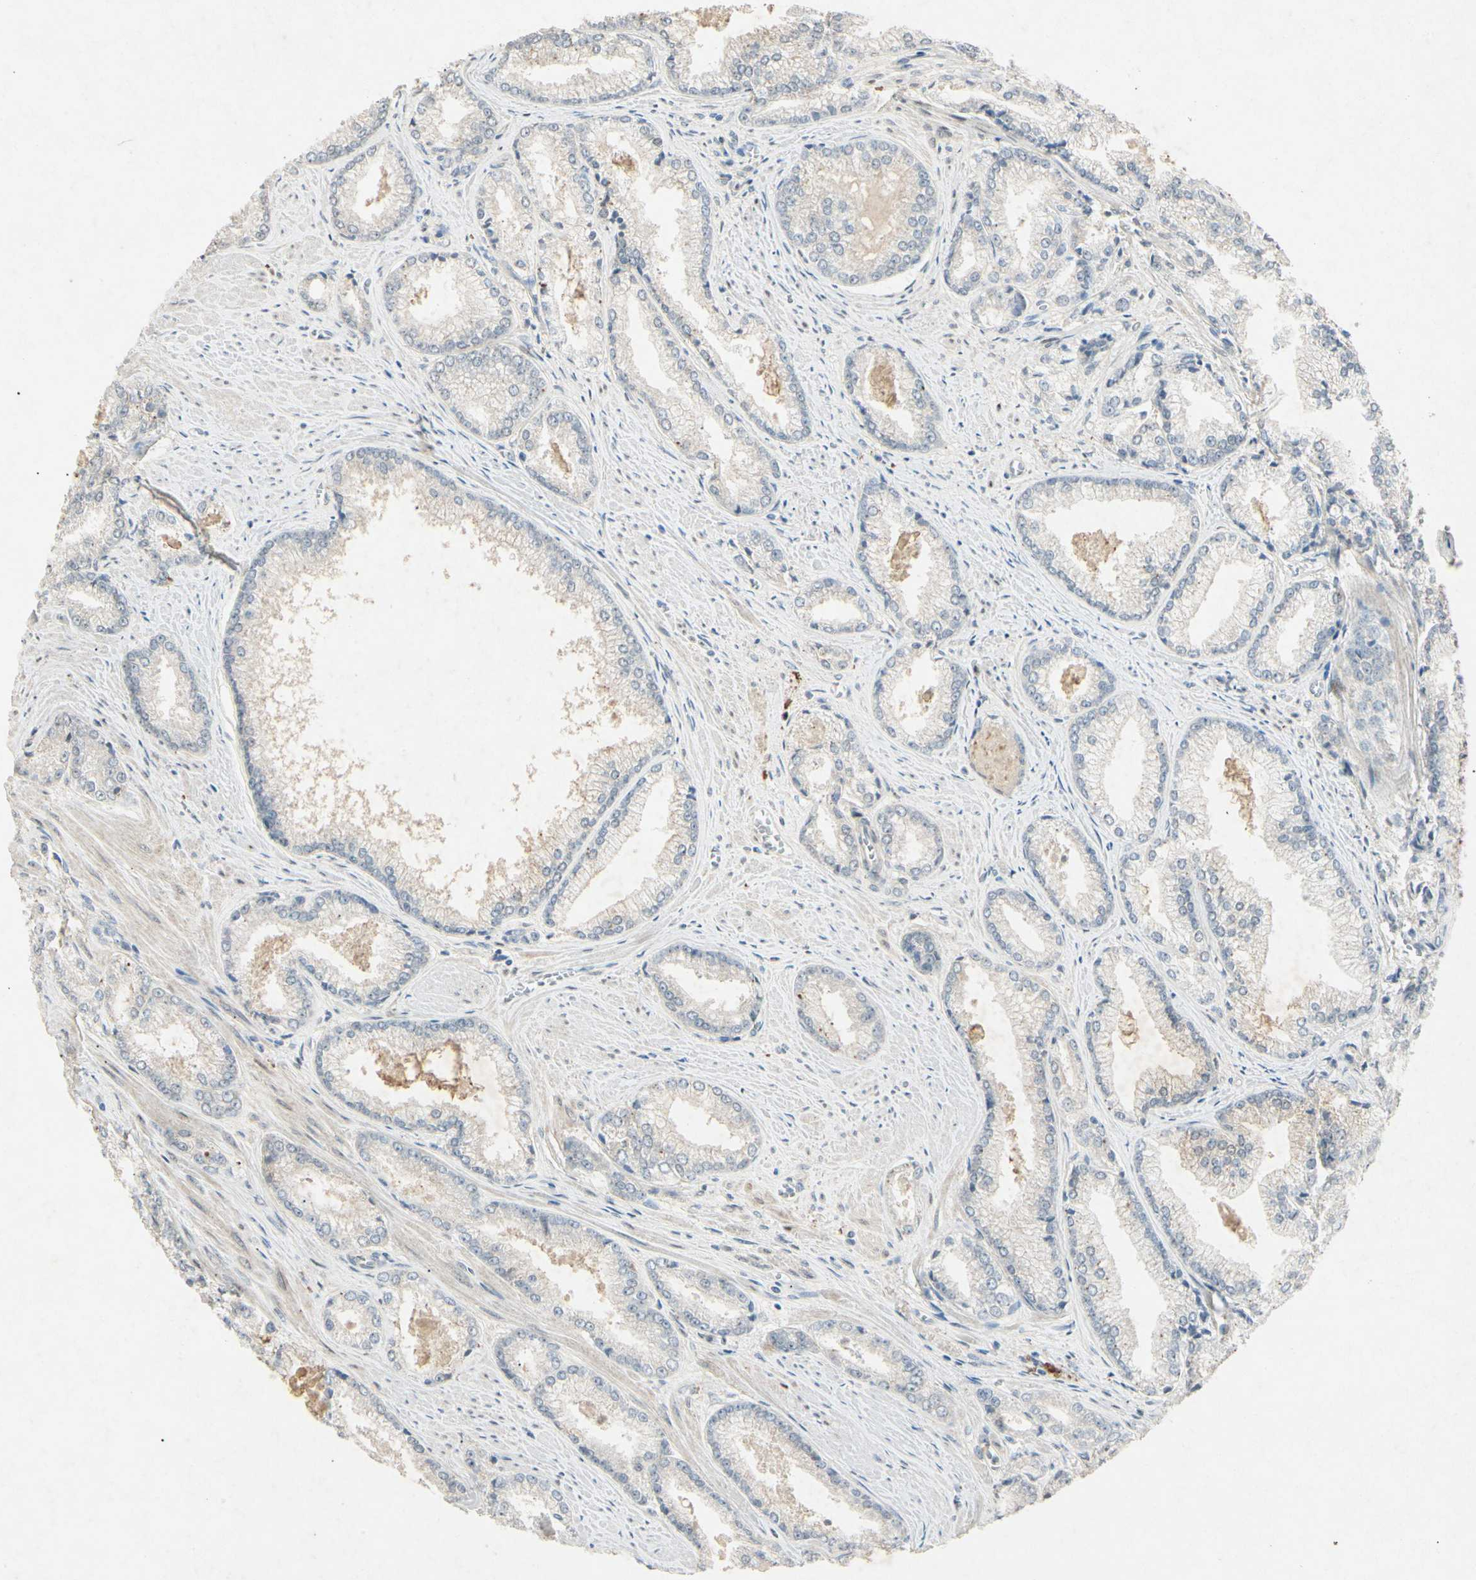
{"staining": {"intensity": "negative", "quantity": "none", "location": "none"}, "tissue": "prostate cancer", "cell_type": "Tumor cells", "image_type": "cancer", "snomed": [{"axis": "morphology", "description": "Adenocarcinoma, Low grade"}, {"axis": "topography", "description": "Prostate"}], "caption": "Prostate cancer (adenocarcinoma (low-grade)) was stained to show a protein in brown. There is no significant positivity in tumor cells.", "gene": "HSPA1B", "patient": {"sex": "male", "age": 64}}